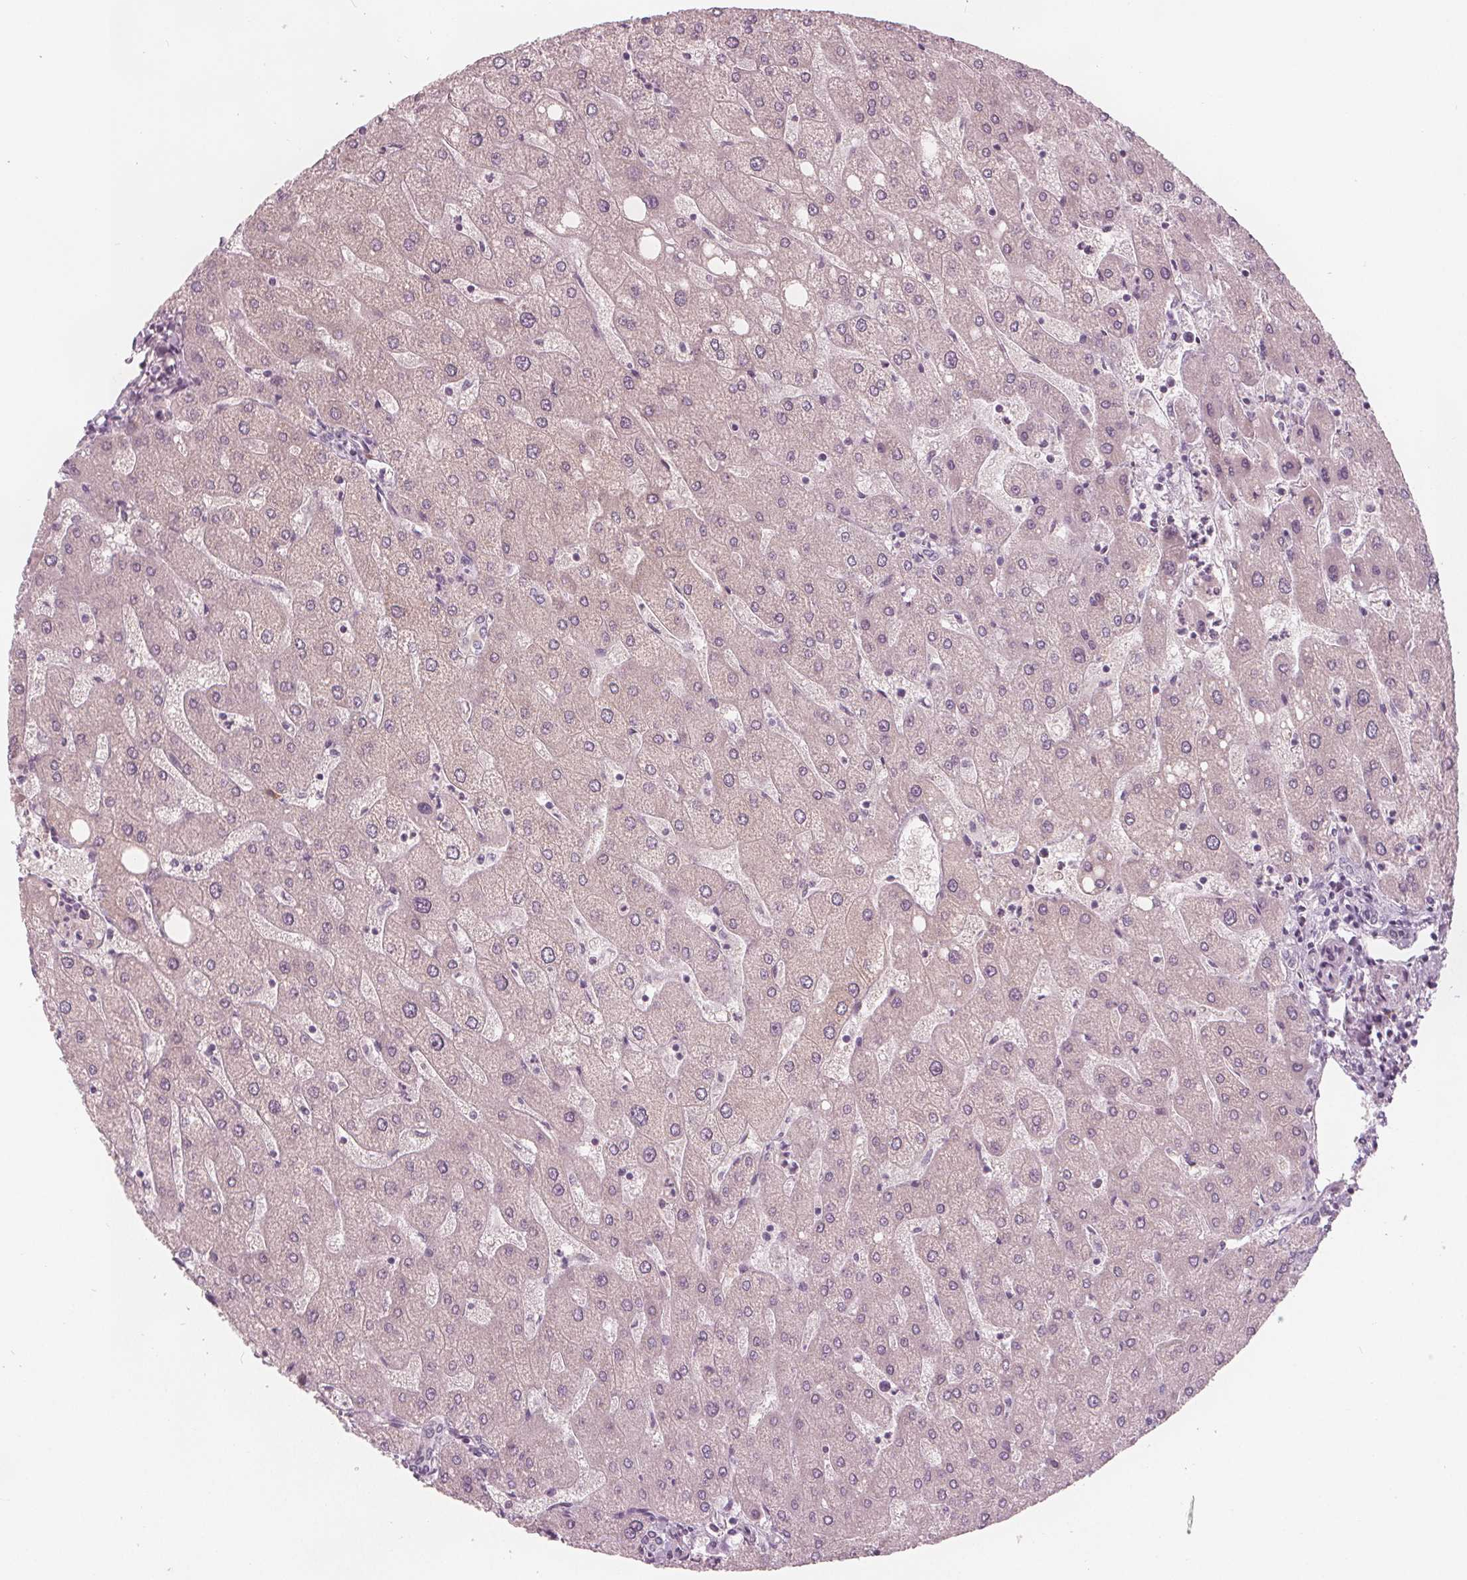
{"staining": {"intensity": "negative", "quantity": "none", "location": "none"}, "tissue": "liver", "cell_type": "Cholangiocytes", "image_type": "normal", "snomed": [{"axis": "morphology", "description": "Normal tissue, NOS"}, {"axis": "topography", "description": "Liver"}], "caption": "Histopathology image shows no significant protein staining in cholangiocytes of unremarkable liver.", "gene": "BRSK1", "patient": {"sex": "male", "age": 67}}